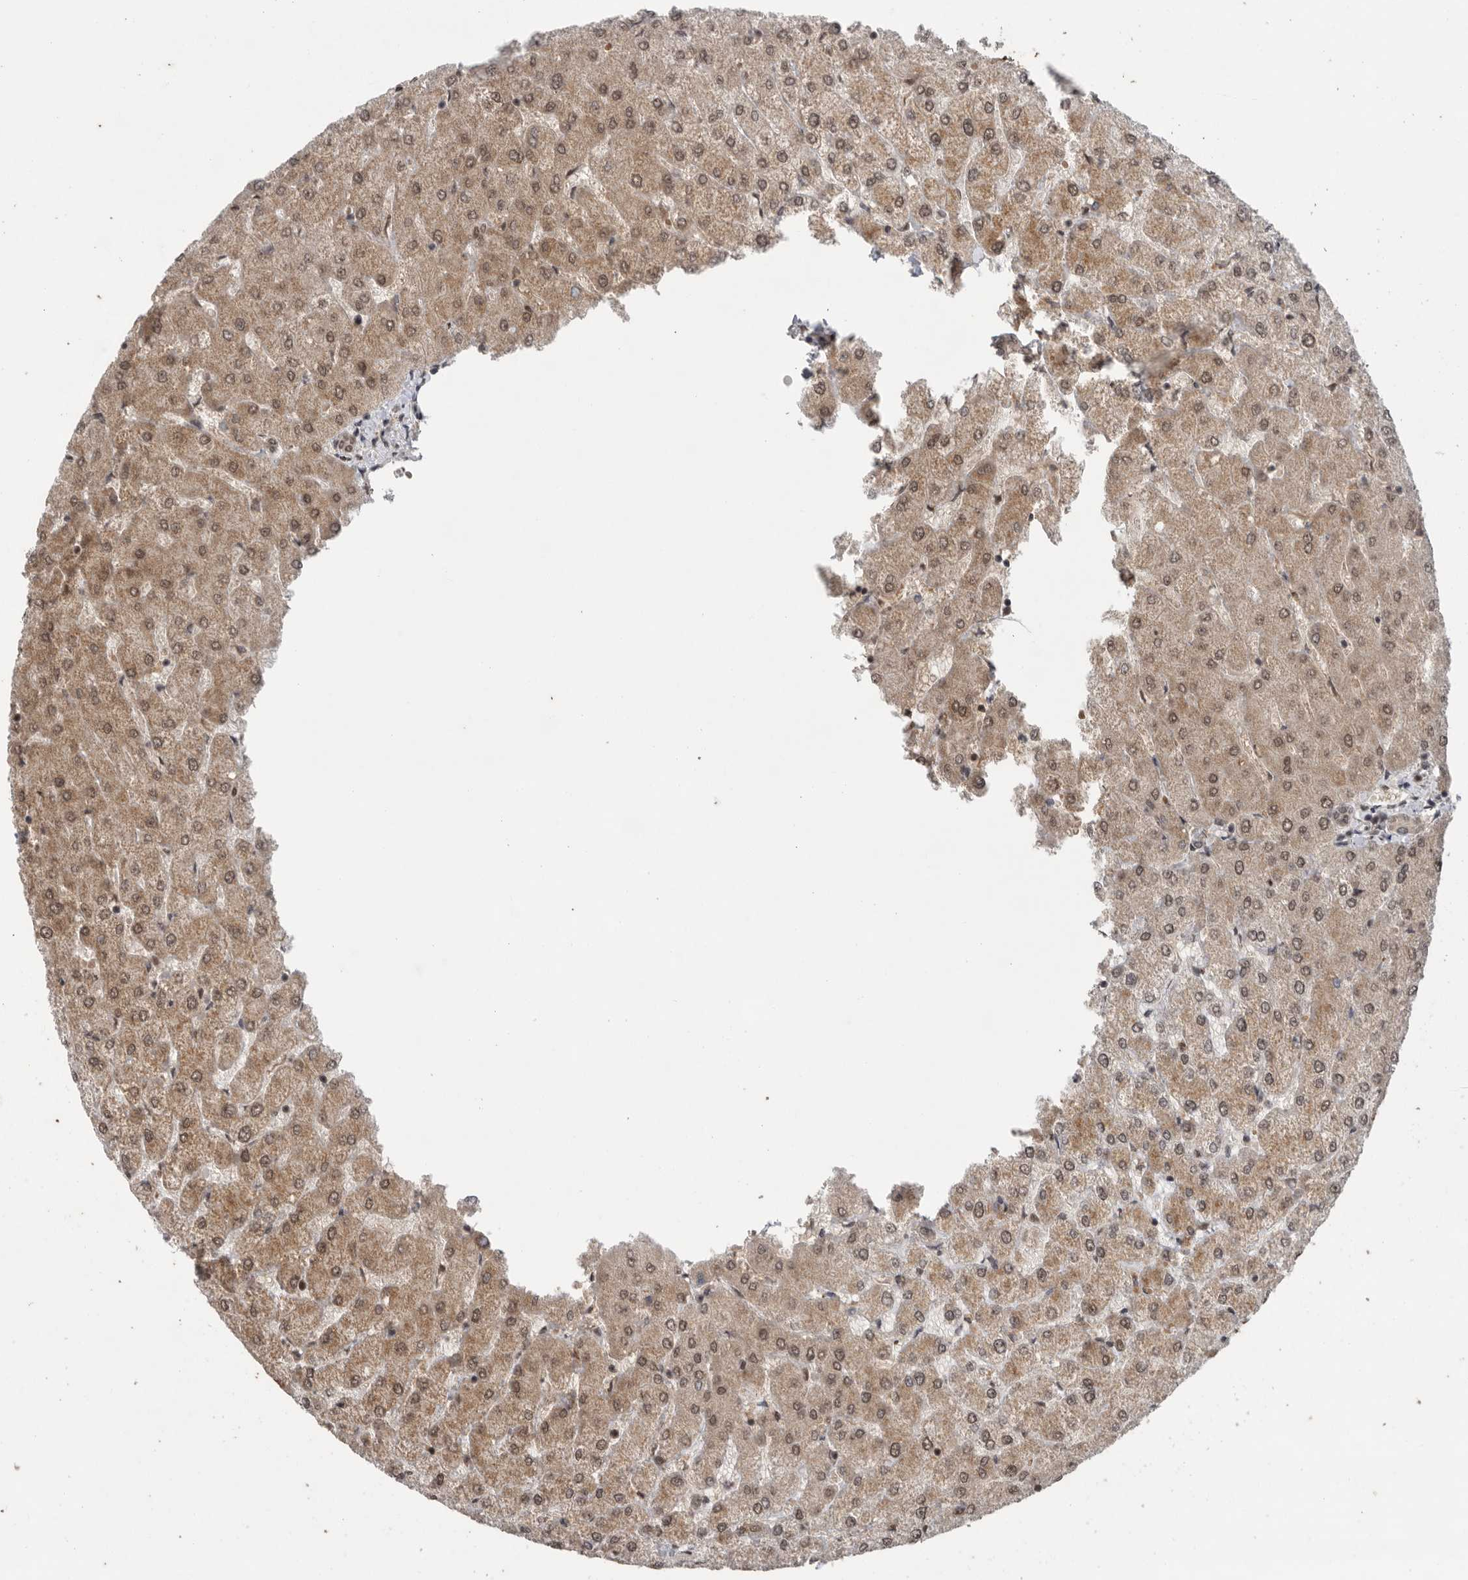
{"staining": {"intensity": "moderate", "quantity": "<25%", "location": "cytoplasmic/membranous,nuclear"}, "tissue": "liver", "cell_type": "Cholangiocytes", "image_type": "normal", "snomed": [{"axis": "morphology", "description": "Normal tissue, NOS"}, {"axis": "topography", "description": "Liver"}], "caption": "Liver stained with immunohistochemistry displays moderate cytoplasmic/membranous,nuclear expression in approximately <25% of cholangiocytes.", "gene": "PPP1R10", "patient": {"sex": "female", "age": 54}}